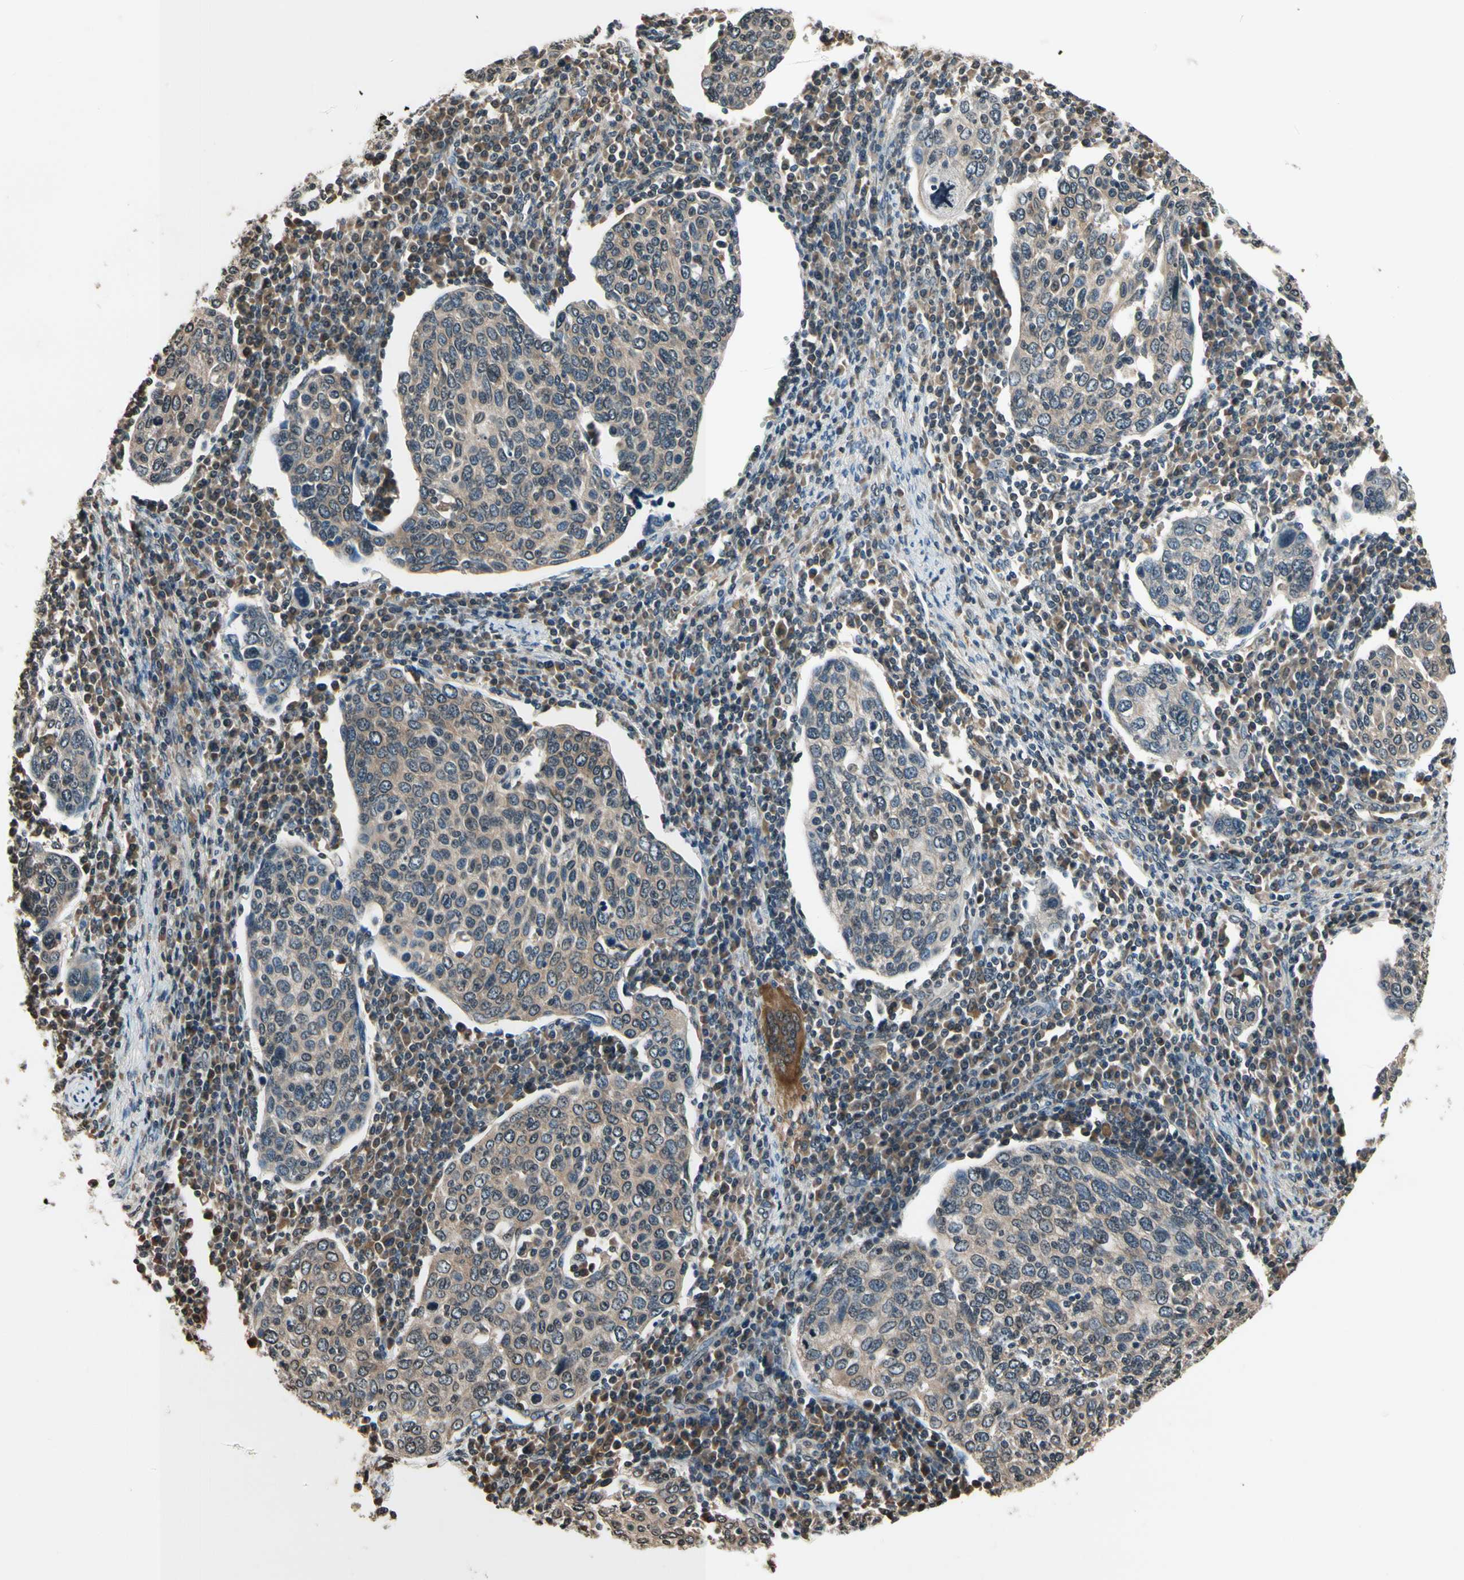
{"staining": {"intensity": "weak", "quantity": ">75%", "location": "cytoplasmic/membranous"}, "tissue": "cervical cancer", "cell_type": "Tumor cells", "image_type": "cancer", "snomed": [{"axis": "morphology", "description": "Squamous cell carcinoma, NOS"}, {"axis": "topography", "description": "Cervix"}], "caption": "A histopathology image of cervical cancer (squamous cell carcinoma) stained for a protein displays weak cytoplasmic/membranous brown staining in tumor cells. The staining was performed using DAB, with brown indicating positive protein expression. Nuclei are stained blue with hematoxylin.", "gene": "GCLC", "patient": {"sex": "female", "age": 40}}